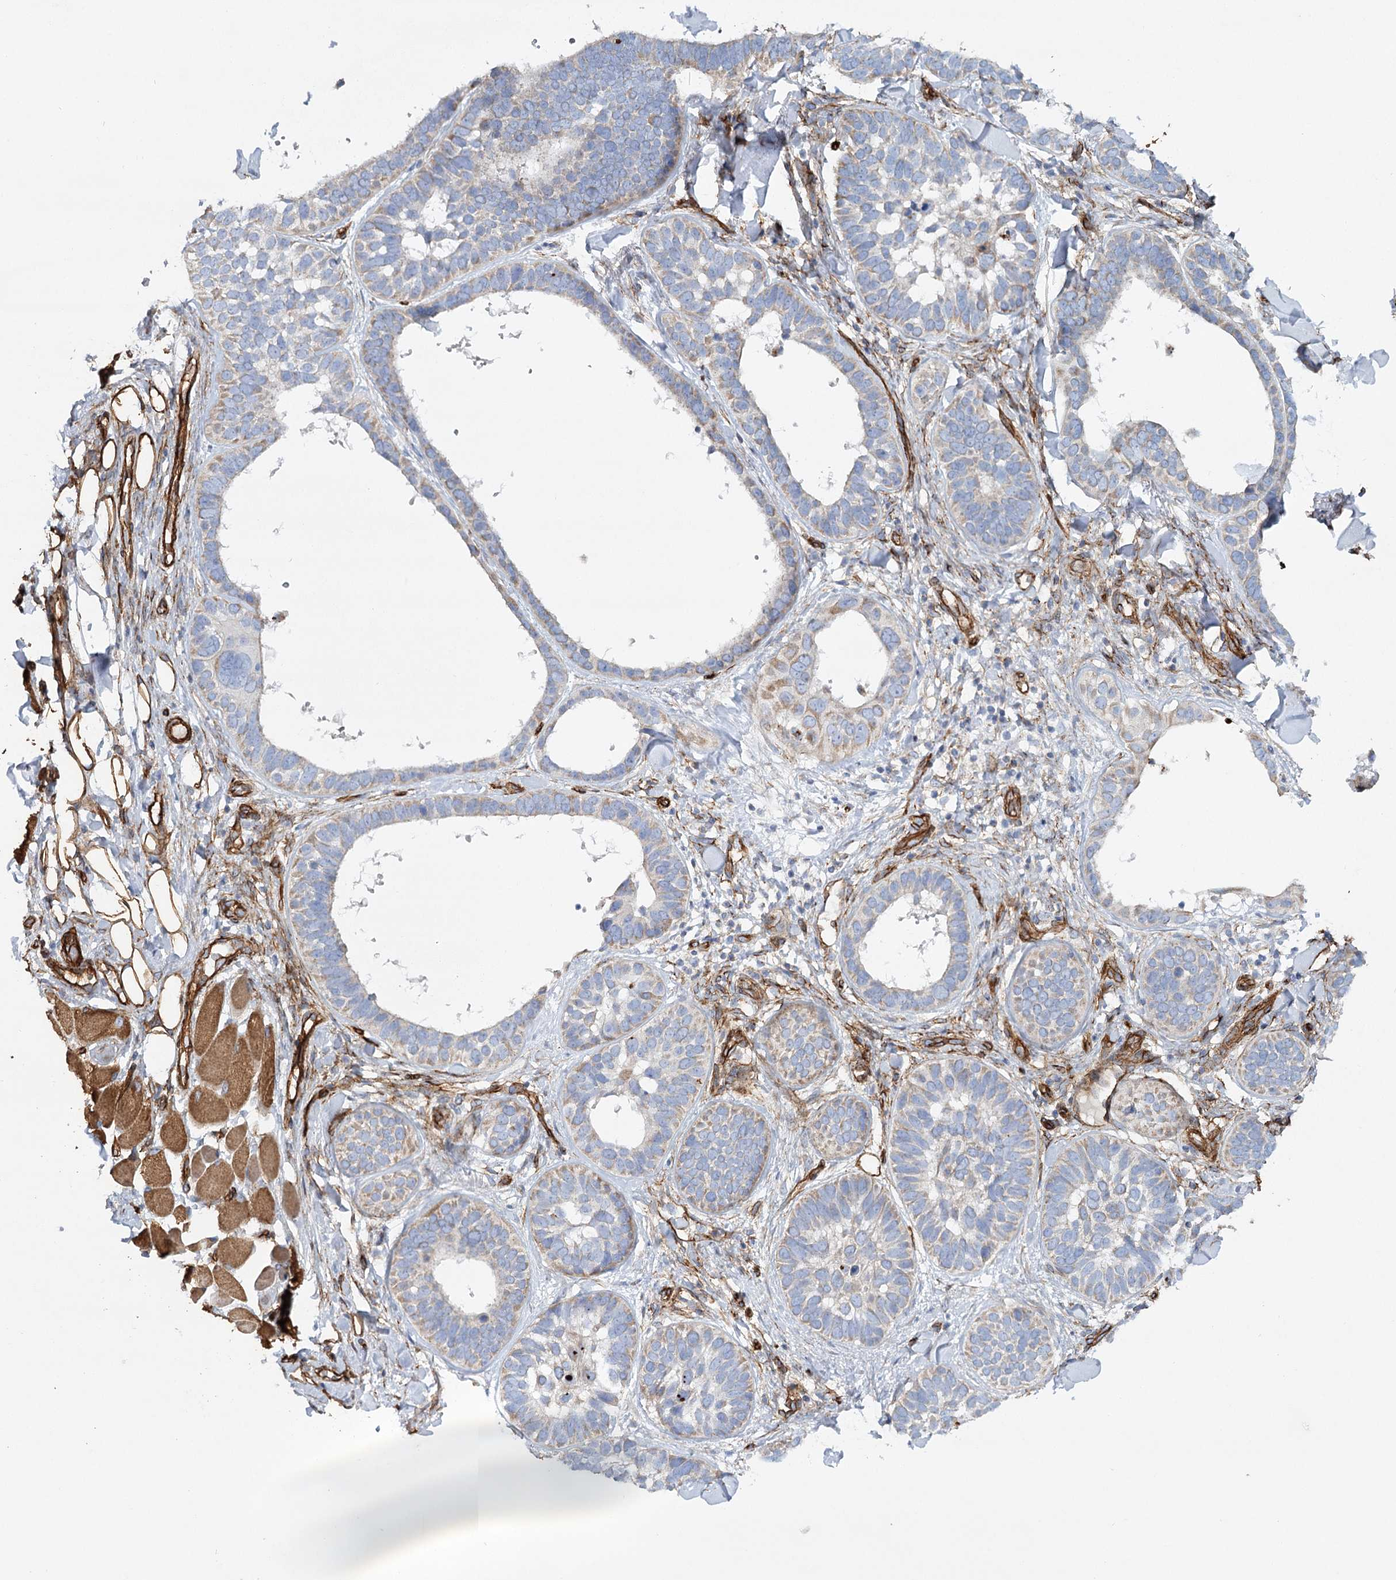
{"staining": {"intensity": "weak", "quantity": "<25%", "location": "cytoplasmic/membranous"}, "tissue": "skin cancer", "cell_type": "Tumor cells", "image_type": "cancer", "snomed": [{"axis": "morphology", "description": "Basal cell carcinoma"}, {"axis": "topography", "description": "Skin"}], "caption": "An immunohistochemistry (IHC) image of skin cancer is shown. There is no staining in tumor cells of skin cancer. (DAB (3,3'-diaminobenzidine) immunohistochemistry (IHC) with hematoxylin counter stain).", "gene": "TMEM164", "patient": {"sex": "male", "age": 62}}